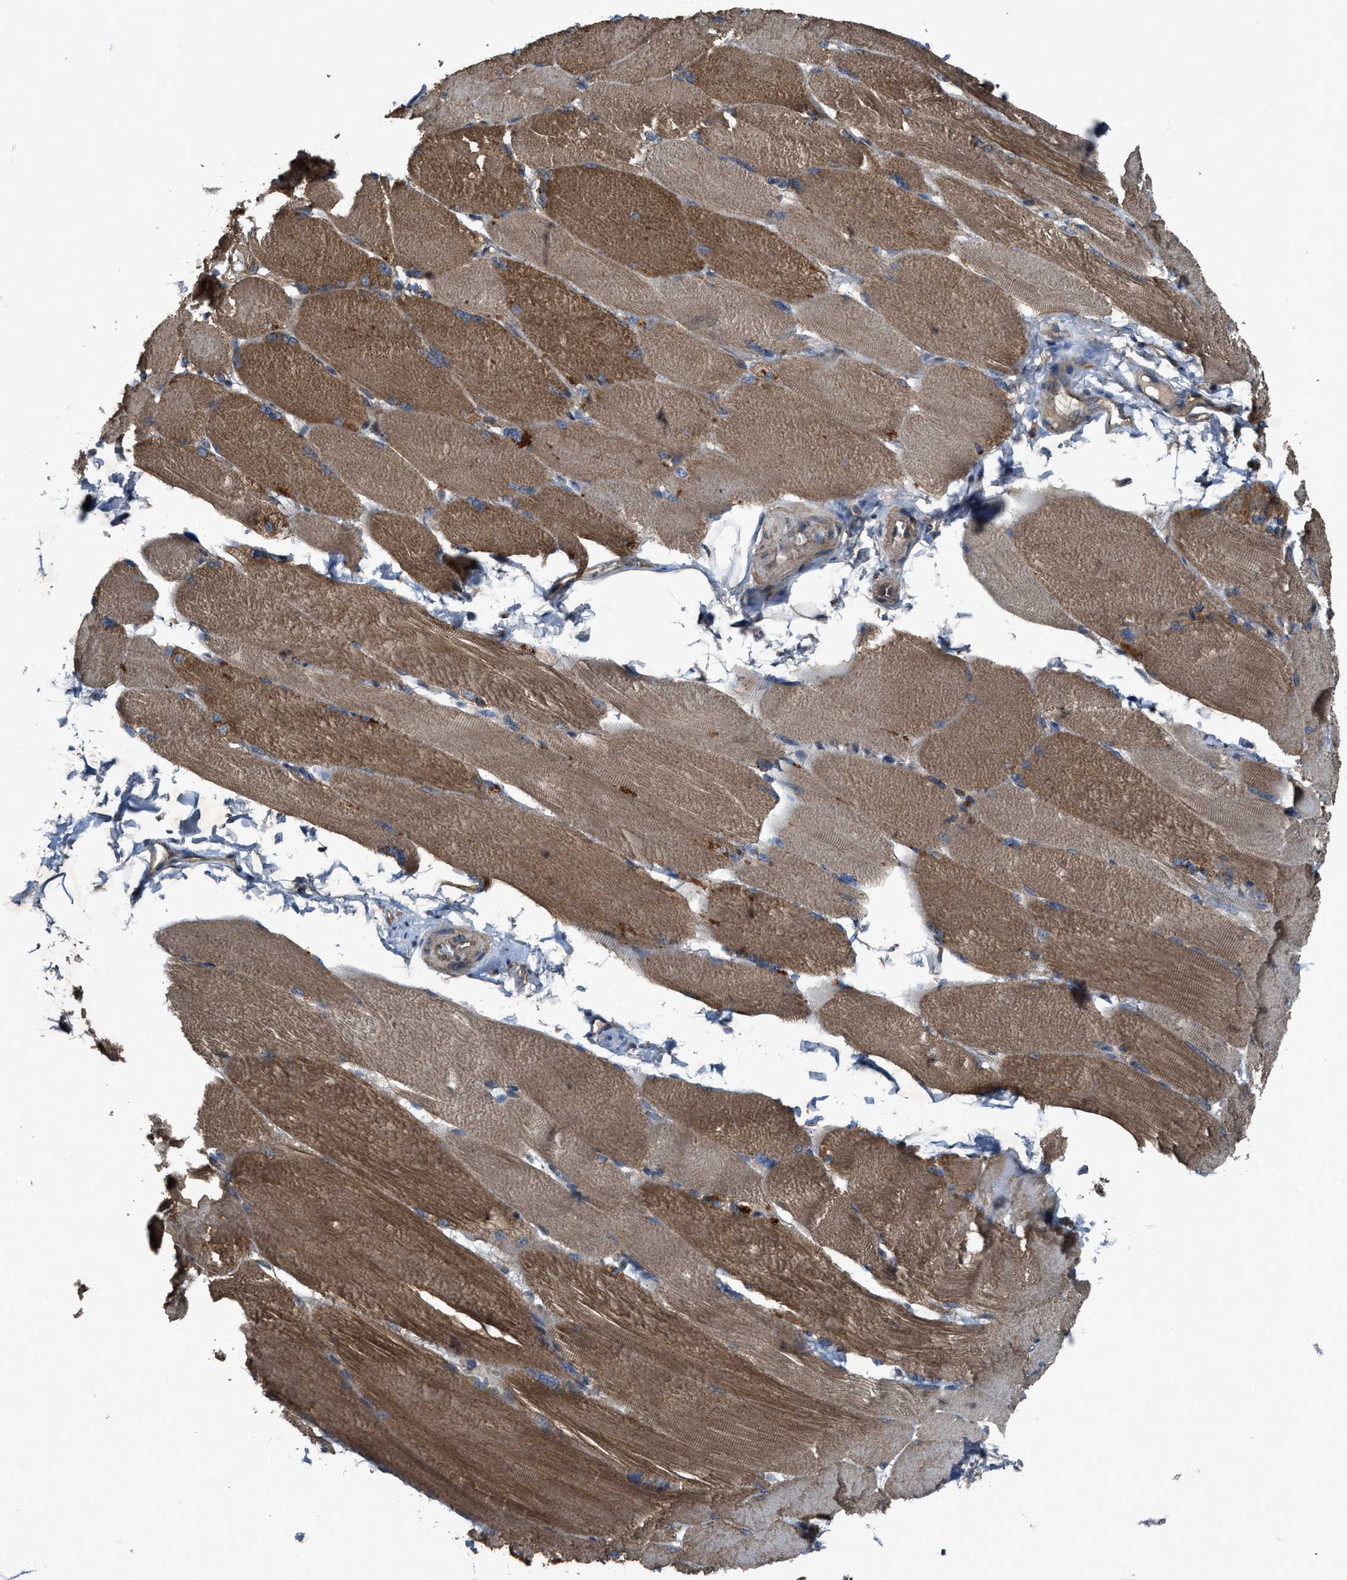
{"staining": {"intensity": "moderate", "quantity": ">75%", "location": "cytoplasmic/membranous"}, "tissue": "skeletal muscle", "cell_type": "Myocytes", "image_type": "normal", "snomed": [{"axis": "morphology", "description": "Normal tissue, NOS"}, {"axis": "topography", "description": "Skin"}, {"axis": "topography", "description": "Skeletal muscle"}], "caption": "The micrograph reveals immunohistochemical staining of benign skeletal muscle. There is moderate cytoplasmic/membranous positivity is identified in about >75% of myocytes. (brown staining indicates protein expression, while blue staining denotes nuclei).", "gene": "PDP2", "patient": {"sex": "male", "age": 83}}